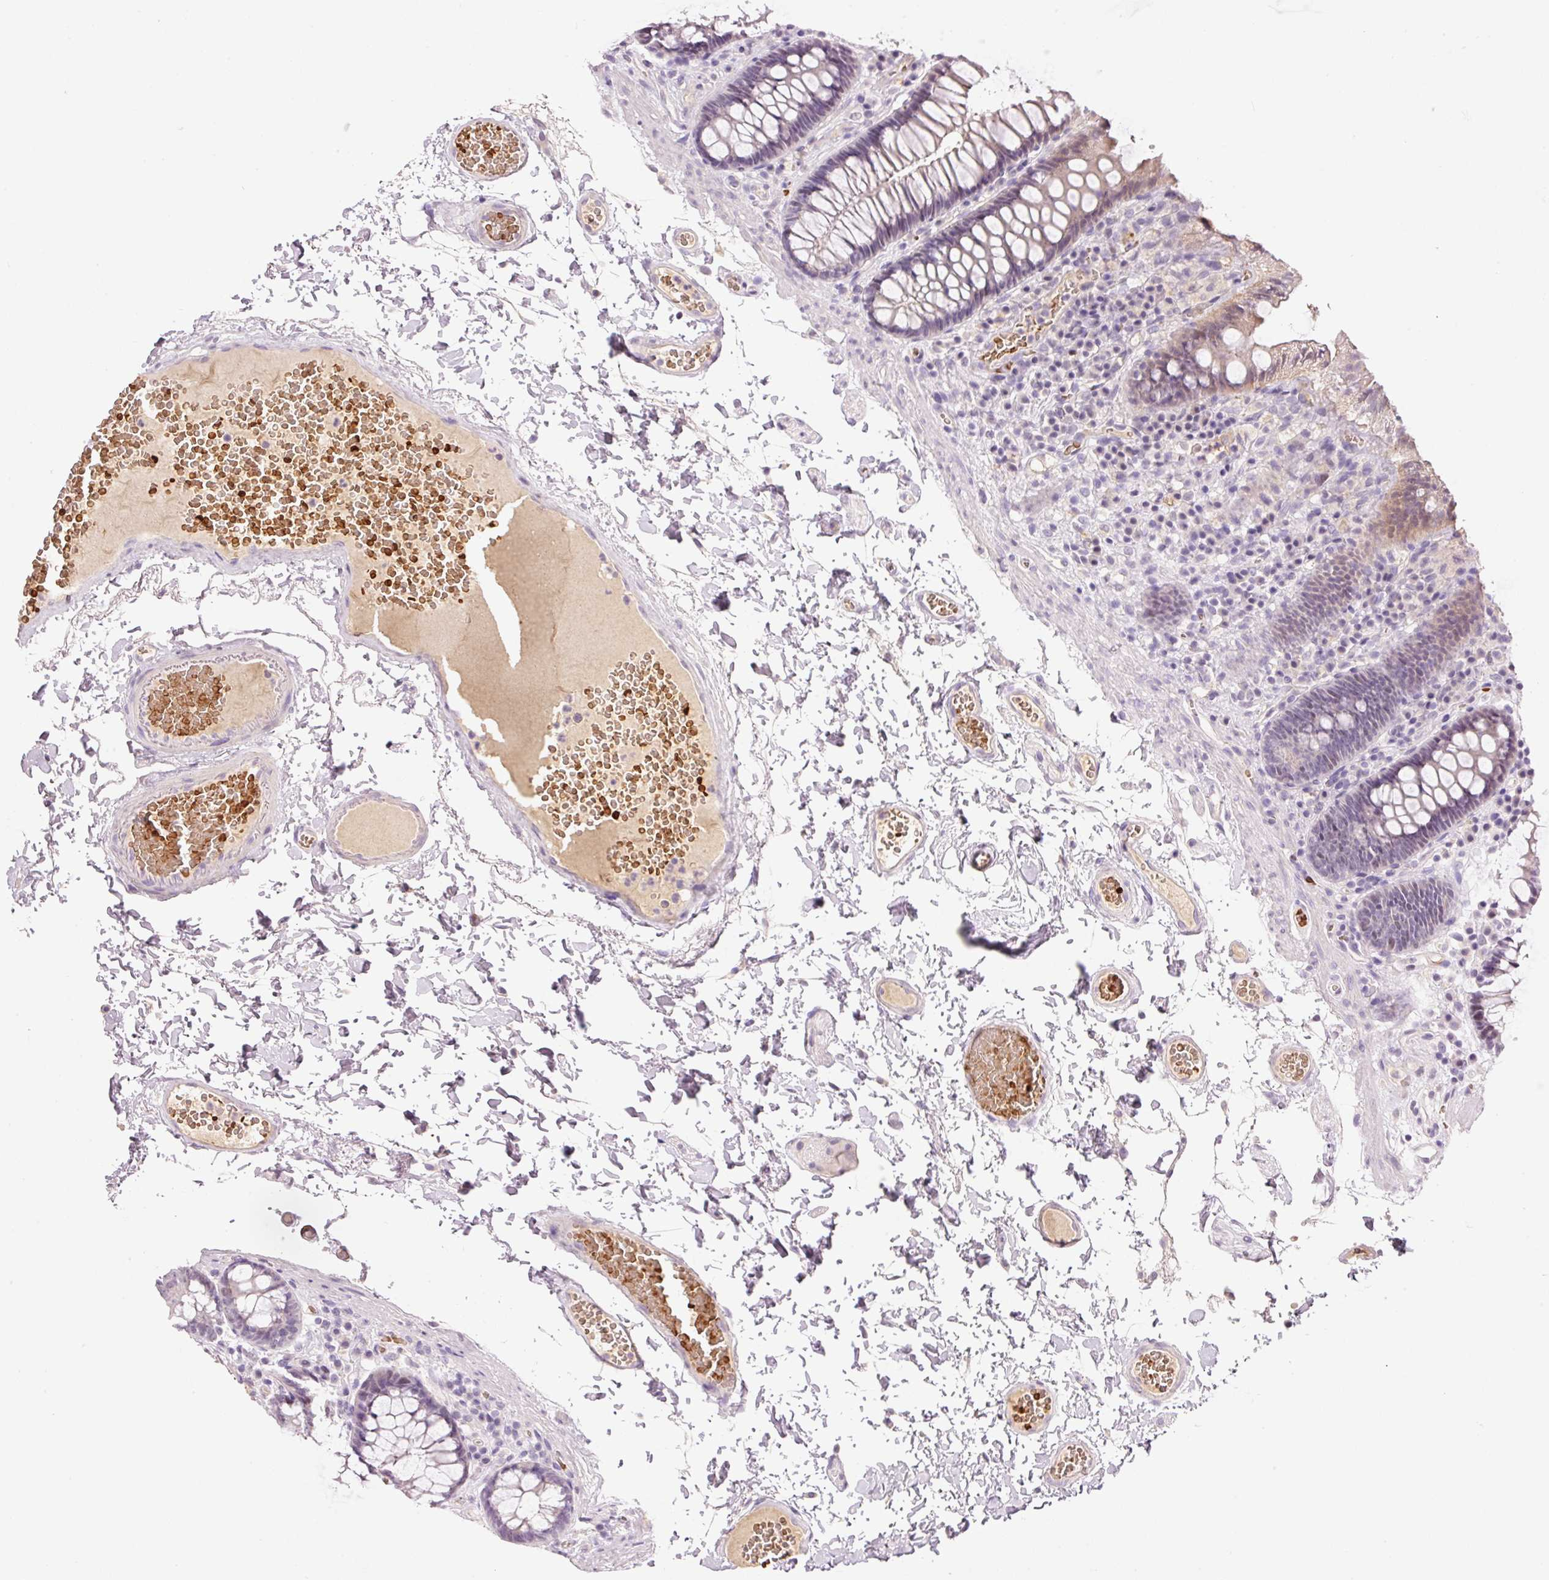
{"staining": {"intensity": "negative", "quantity": "none", "location": "none"}, "tissue": "colon", "cell_type": "Endothelial cells", "image_type": "normal", "snomed": [{"axis": "morphology", "description": "Normal tissue, NOS"}, {"axis": "topography", "description": "Colon"}, {"axis": "topography", "description": "Peripheral nerve tissue"}], "caption": "Colon stained for a protein using immunohistochemistry reveals no staining endothelial cells.", "gene": "LY6G6D", "patient": {"sex": "male", "age": 84}}